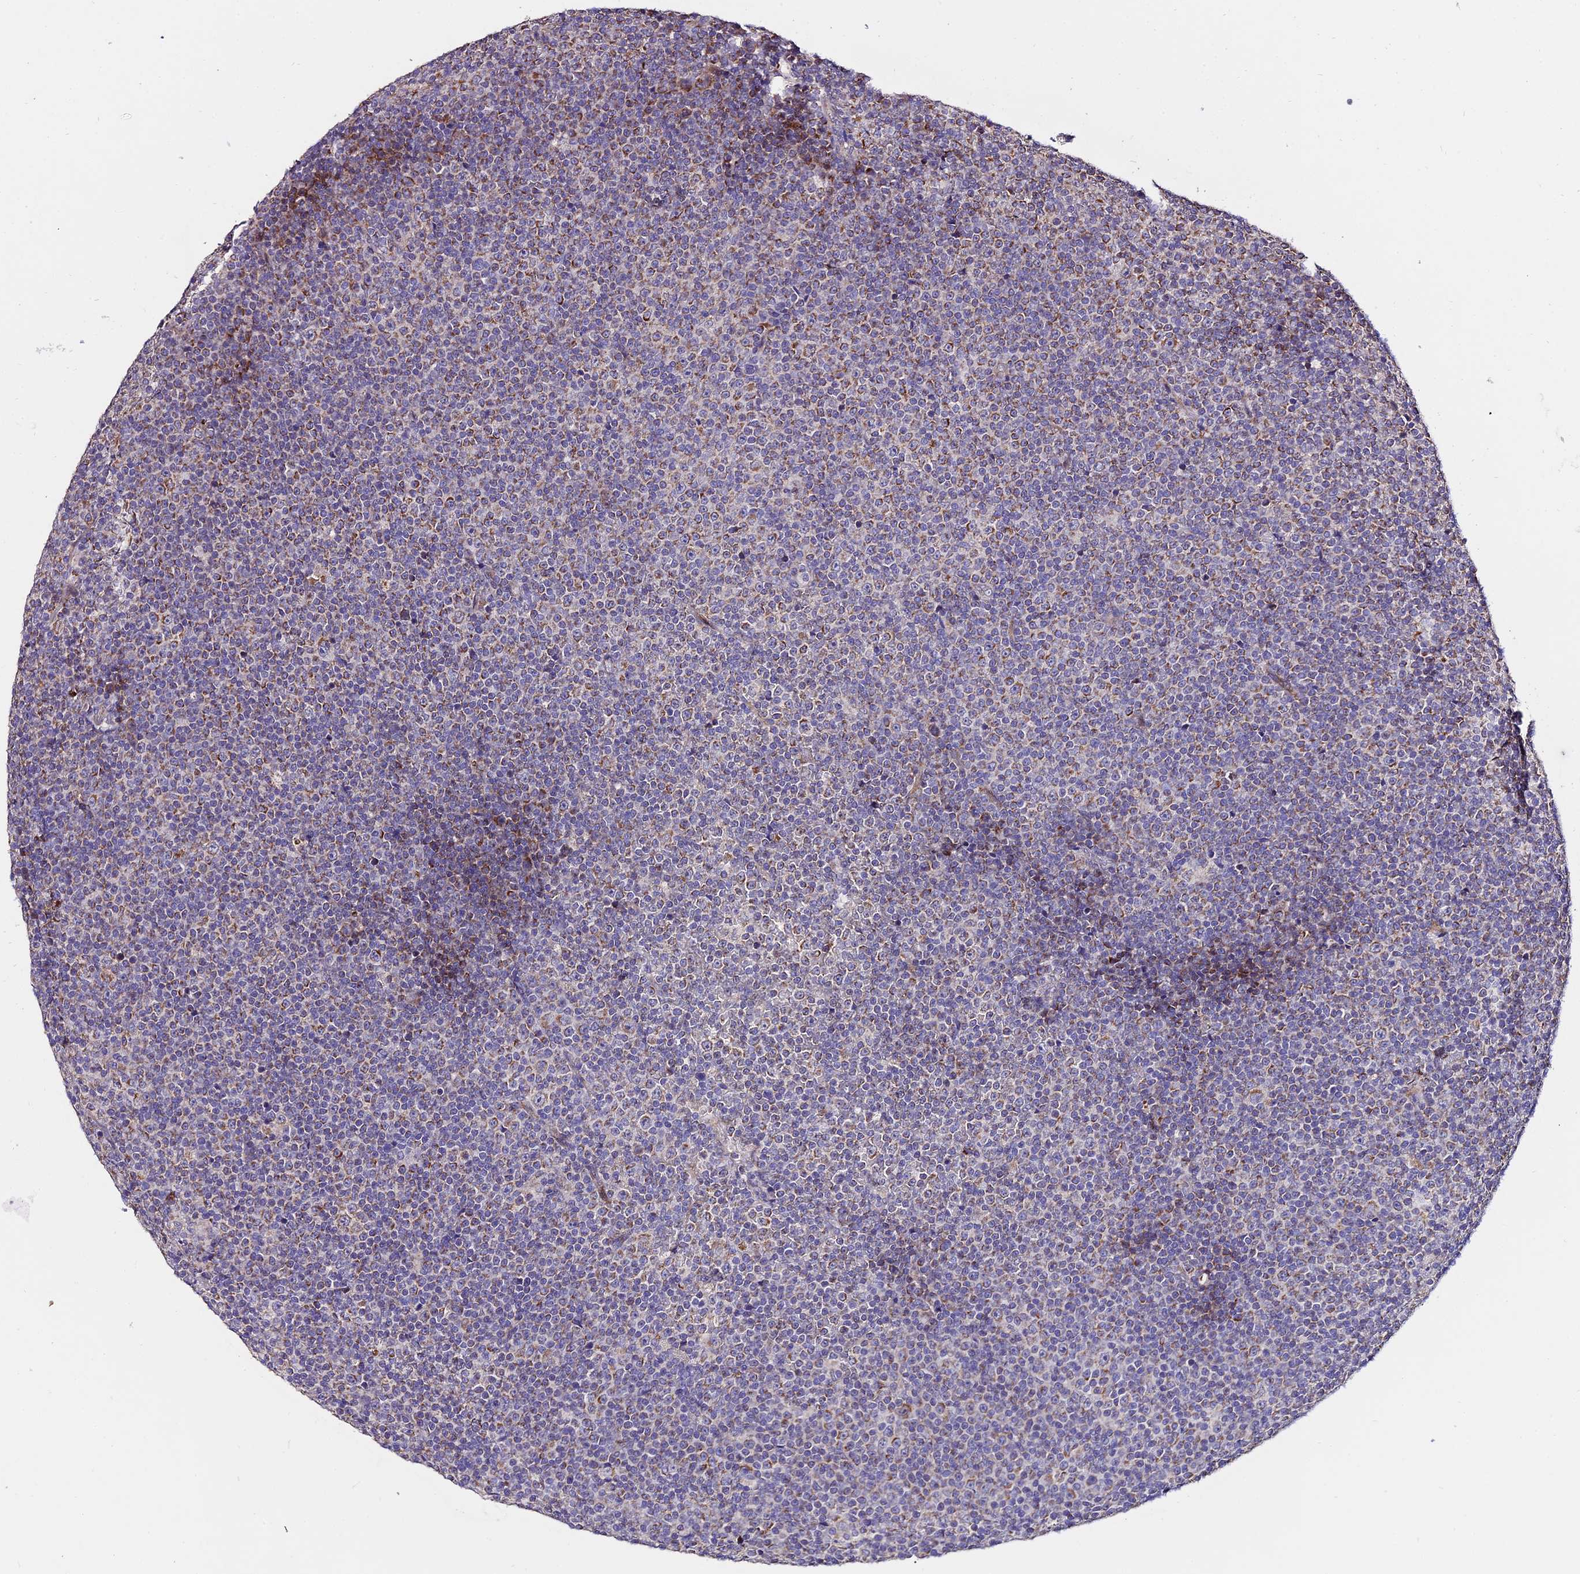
{"staining": {"intensity": "moderate", "quantity": "25%-75%", "location": "cytoplasmic/membranous"}, "tissue": "lymphoma", "cell_type": "Tumor cells", "image_type": "cancer", "snomed": [{"axis": "morphology", "description": "Malignant lymphoma, non-Hodgkin's type, Low grade"}, {"axis": "topography", "description": "Lymph node"}], "caption": "Malignant lymphoma, non-Hodgkin's type (low-grade) stained for a protein demonstrates moderate cytoplasmic/membranous positivity in tumor cells.", "gene": "WDR5B", "patient": {"sex": "female", "age": 67}}